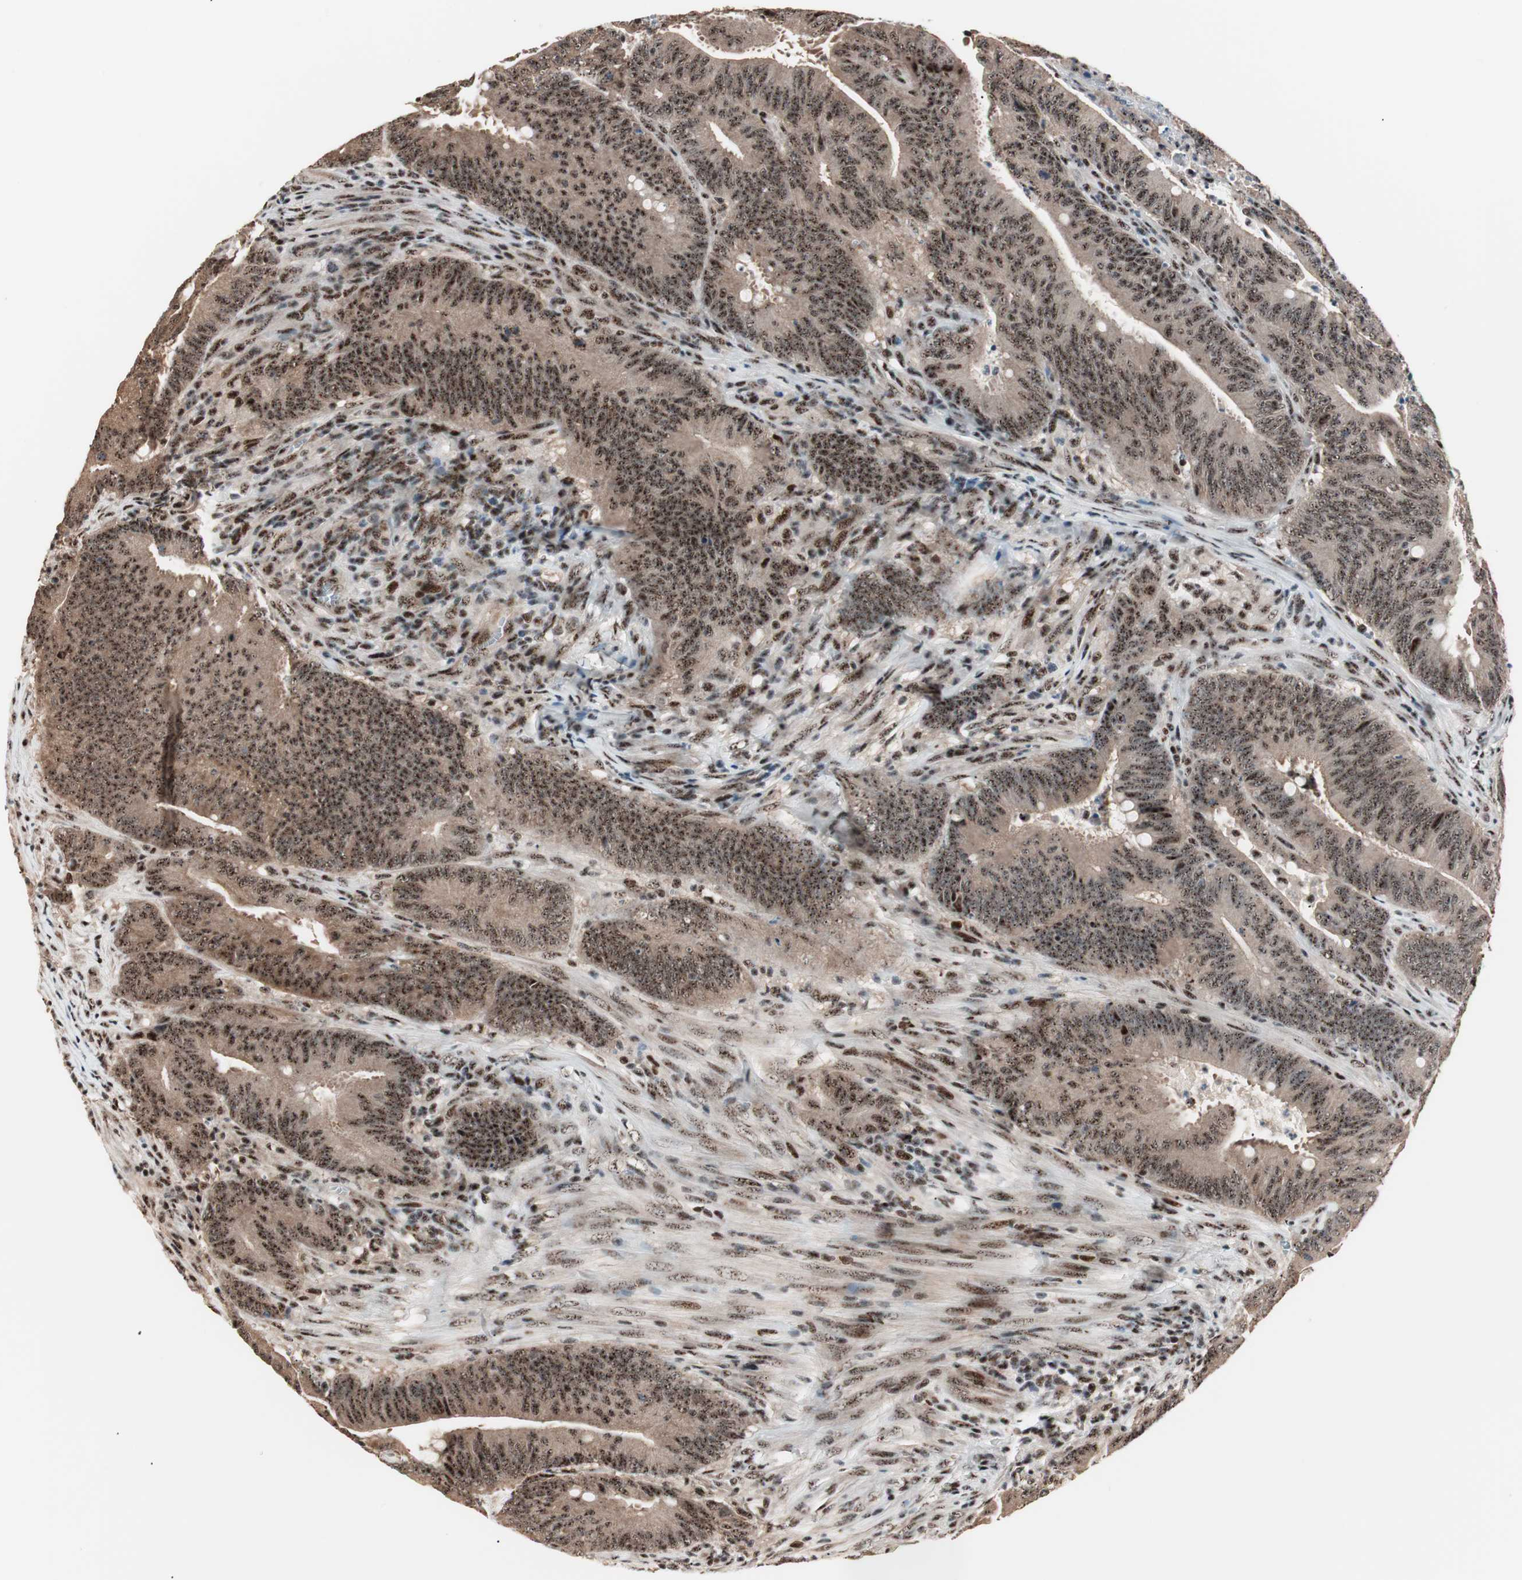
{"staining": {"intensity": "strong", "quantity": ">75%", "location": "nuclear"}, "tissue": "colorectal cancer", "cell_type": "Tumor cells", "image_type": "cancer", "snomed": [{"axis": "morphology", "description": "Adenocarcinoma, NOS"}, {"axis": "topography", "description": "Colon"}], "caption": "DAB (3,3'-diaminobenzidine) immunohistochemical staining of colorectal adenocarcinoma exhibits strong nuclear protein staining in approximately >75% of tumor cells. (brown staining indicates protein expression, while blue staining denotes nuclei).", "gene": "NR5A2", "patient": {"sex": "male", "age": 45}}